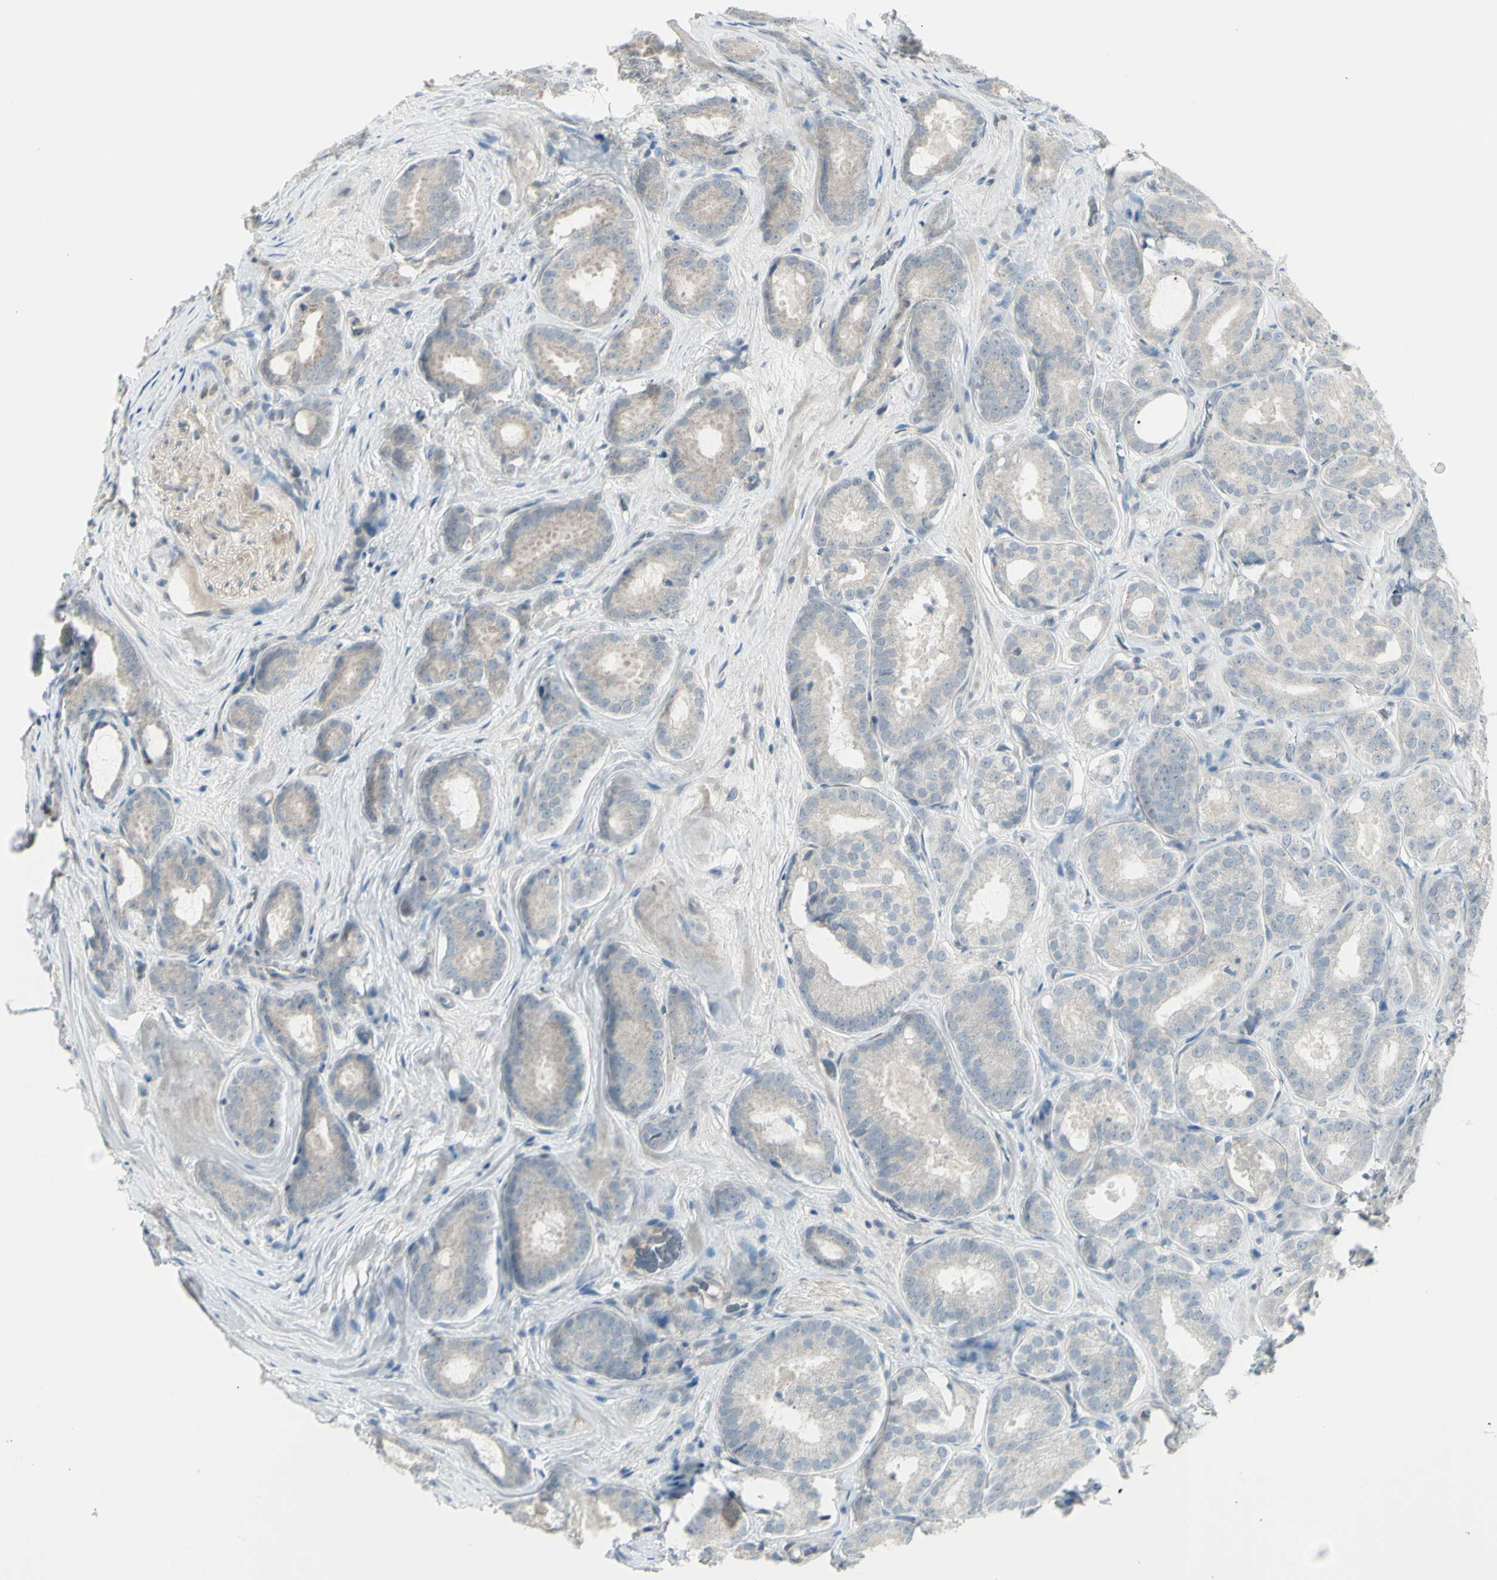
{"staining": {"intensity": "weak", "quantity": ">75%", "location": "cytoplasmic/membranous"}, "tissue": "prostate cancer", "cell_type": "Tumor cells", "image_type": "cancer", "snomed": [{"axis": "morphology", "description": "Adenocarcinoma, High grade"}, {"axis": "topography", "description": "Prostate"}], "caption": "This micrograph reveals immunohistochemistry staining of human prostate cancer, with low weak cytoplasmic/membranous positivity in approximately >75% of tumor cells.", "gene": "SH3GL2", "patient": {"sex": "male", "age": 64}}